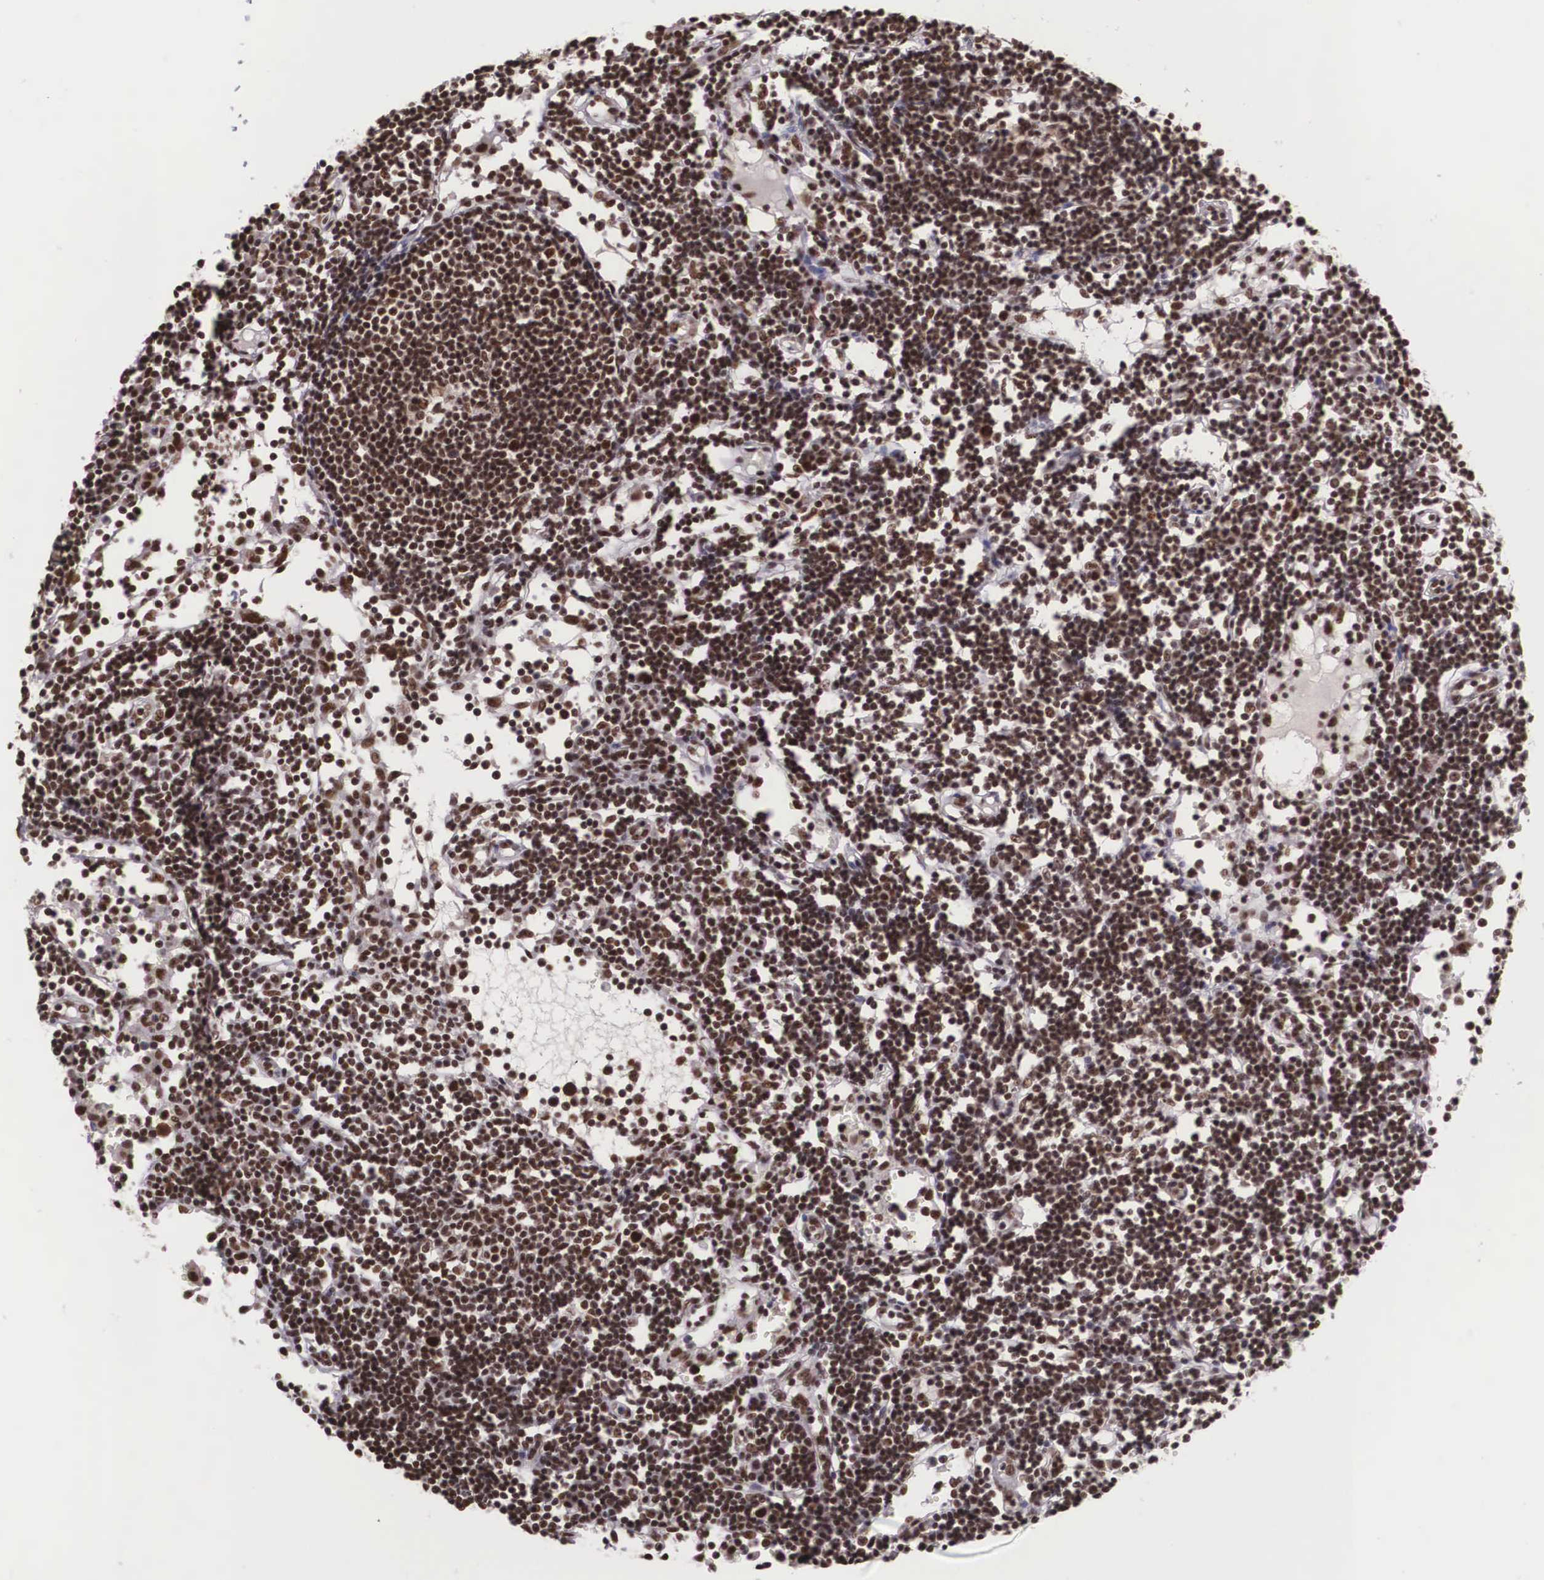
{"staining": {"intensity": "strong", "quantity": ">75%", "location": "nuclear"}, "tissue": "lymph node", "cell_type": "Germinal center cells", "image_type": "normal", "snomed": [{"axis": "morphology", "description": "Normal tissue, NOS"}, {"axis": "topography", "description": "Lymph node"}], "caption": "Immunohistochemical staining of benign human lymph node displays >75% levels of strong nuclear protein positivity in about >75% of germinal center cells. (Stains: DAB in brown, nuclei in blue, Microscopy: brightfield microscopy at high magnification).", "gene": "POLR2F", "patient": {"sex": "female", "age": 55}}